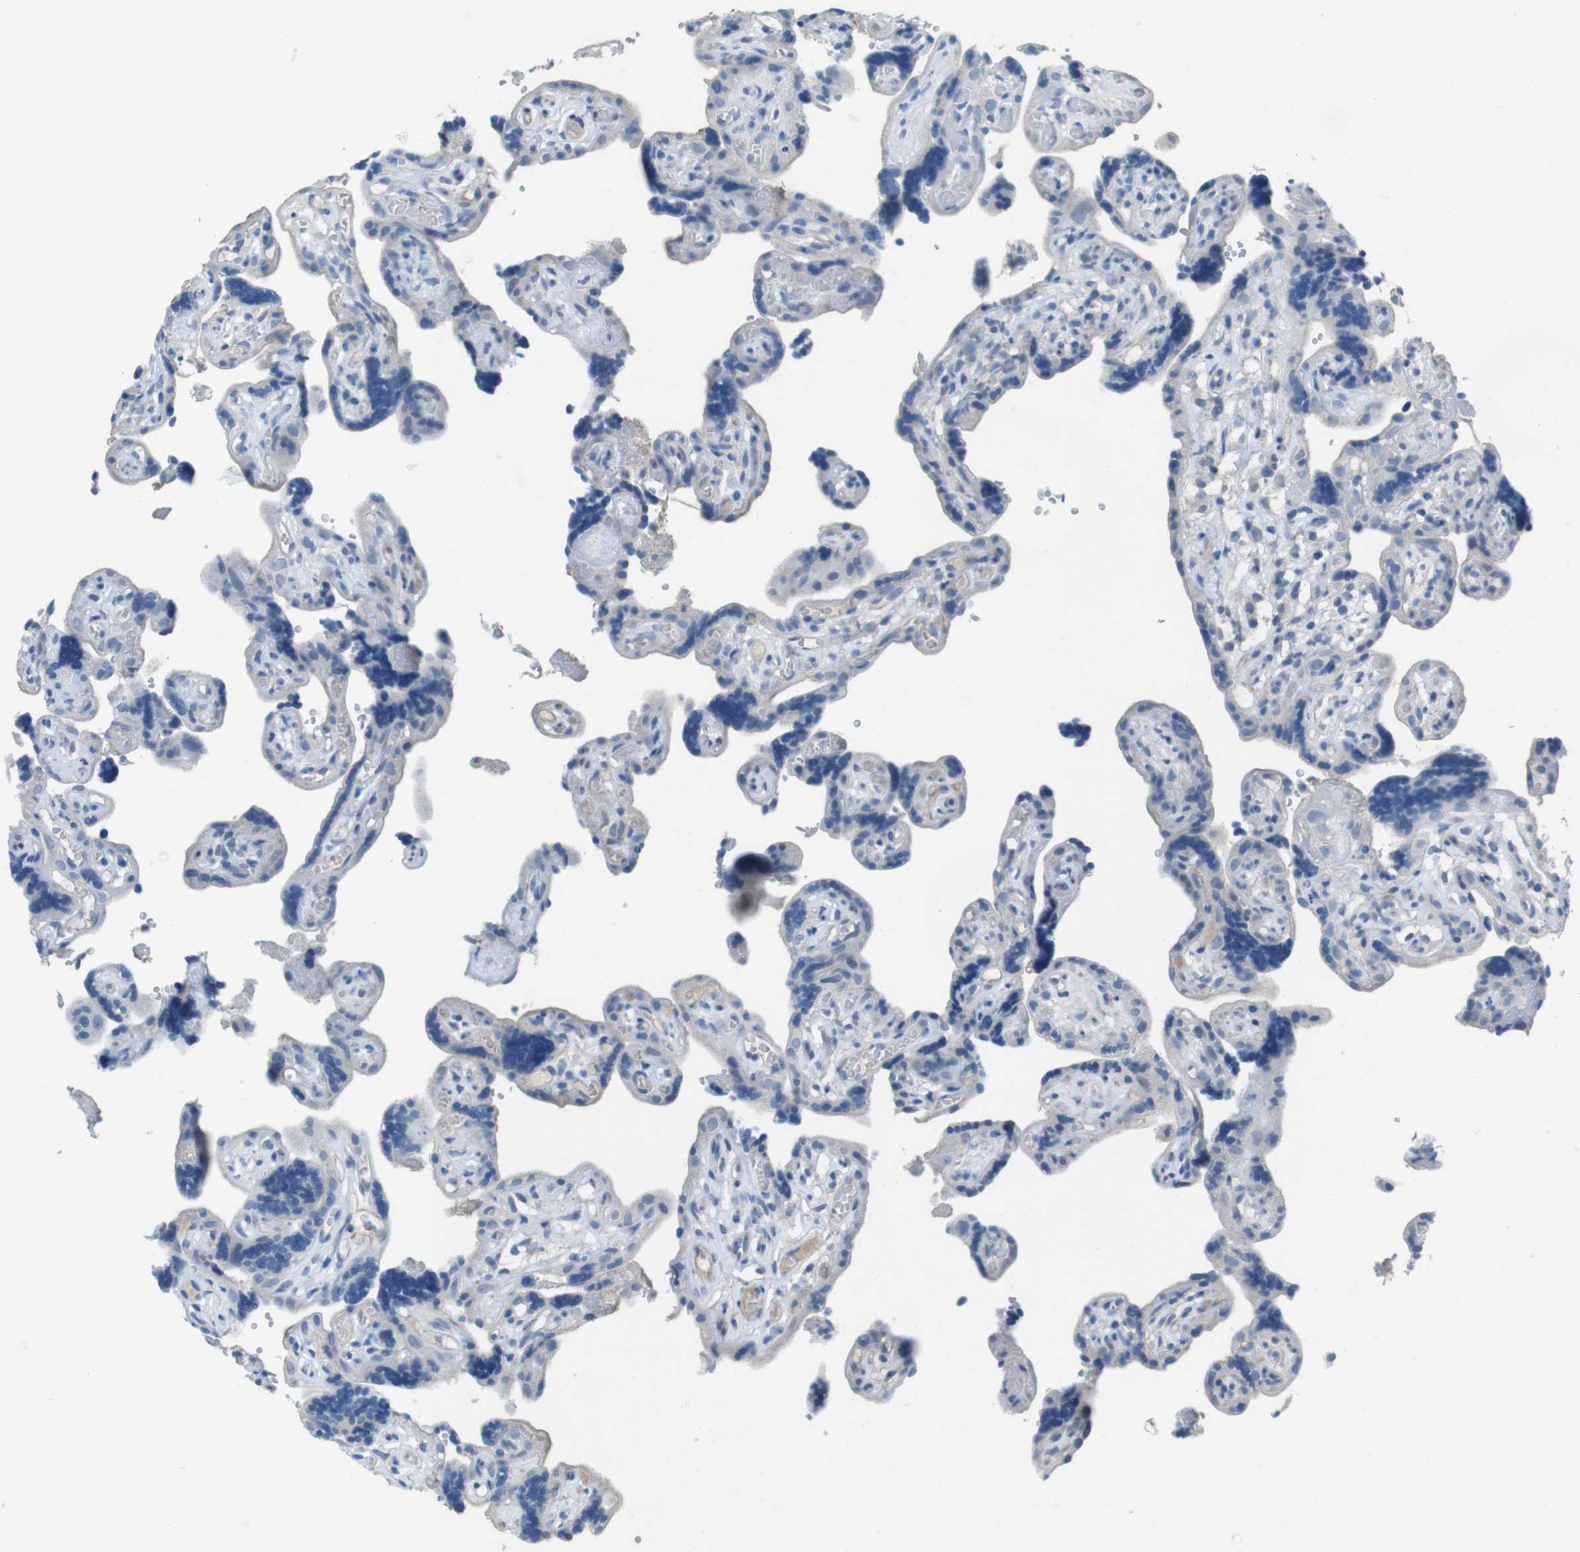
{"staining": {"intensity": "negative", "quantity": "none", "location": "none"}, "tissue": "placenta", "cell_type": "Decidual cells", "image_type": "normal", "snomed": [{"axis": "morphology", "description": "Normal tissue, NOS"}, {"axis": "topography", "description": "Placenta"}], "caption": "Immunohistochemistry (IHC) image of benign placenta: placenta stained with DAB (3,3'-diaminobenzidine) demonstrates no significant protein staining in decidual cells.", "gene": "CYP2C19", "patient": {"sex": "female", "age": 30}}